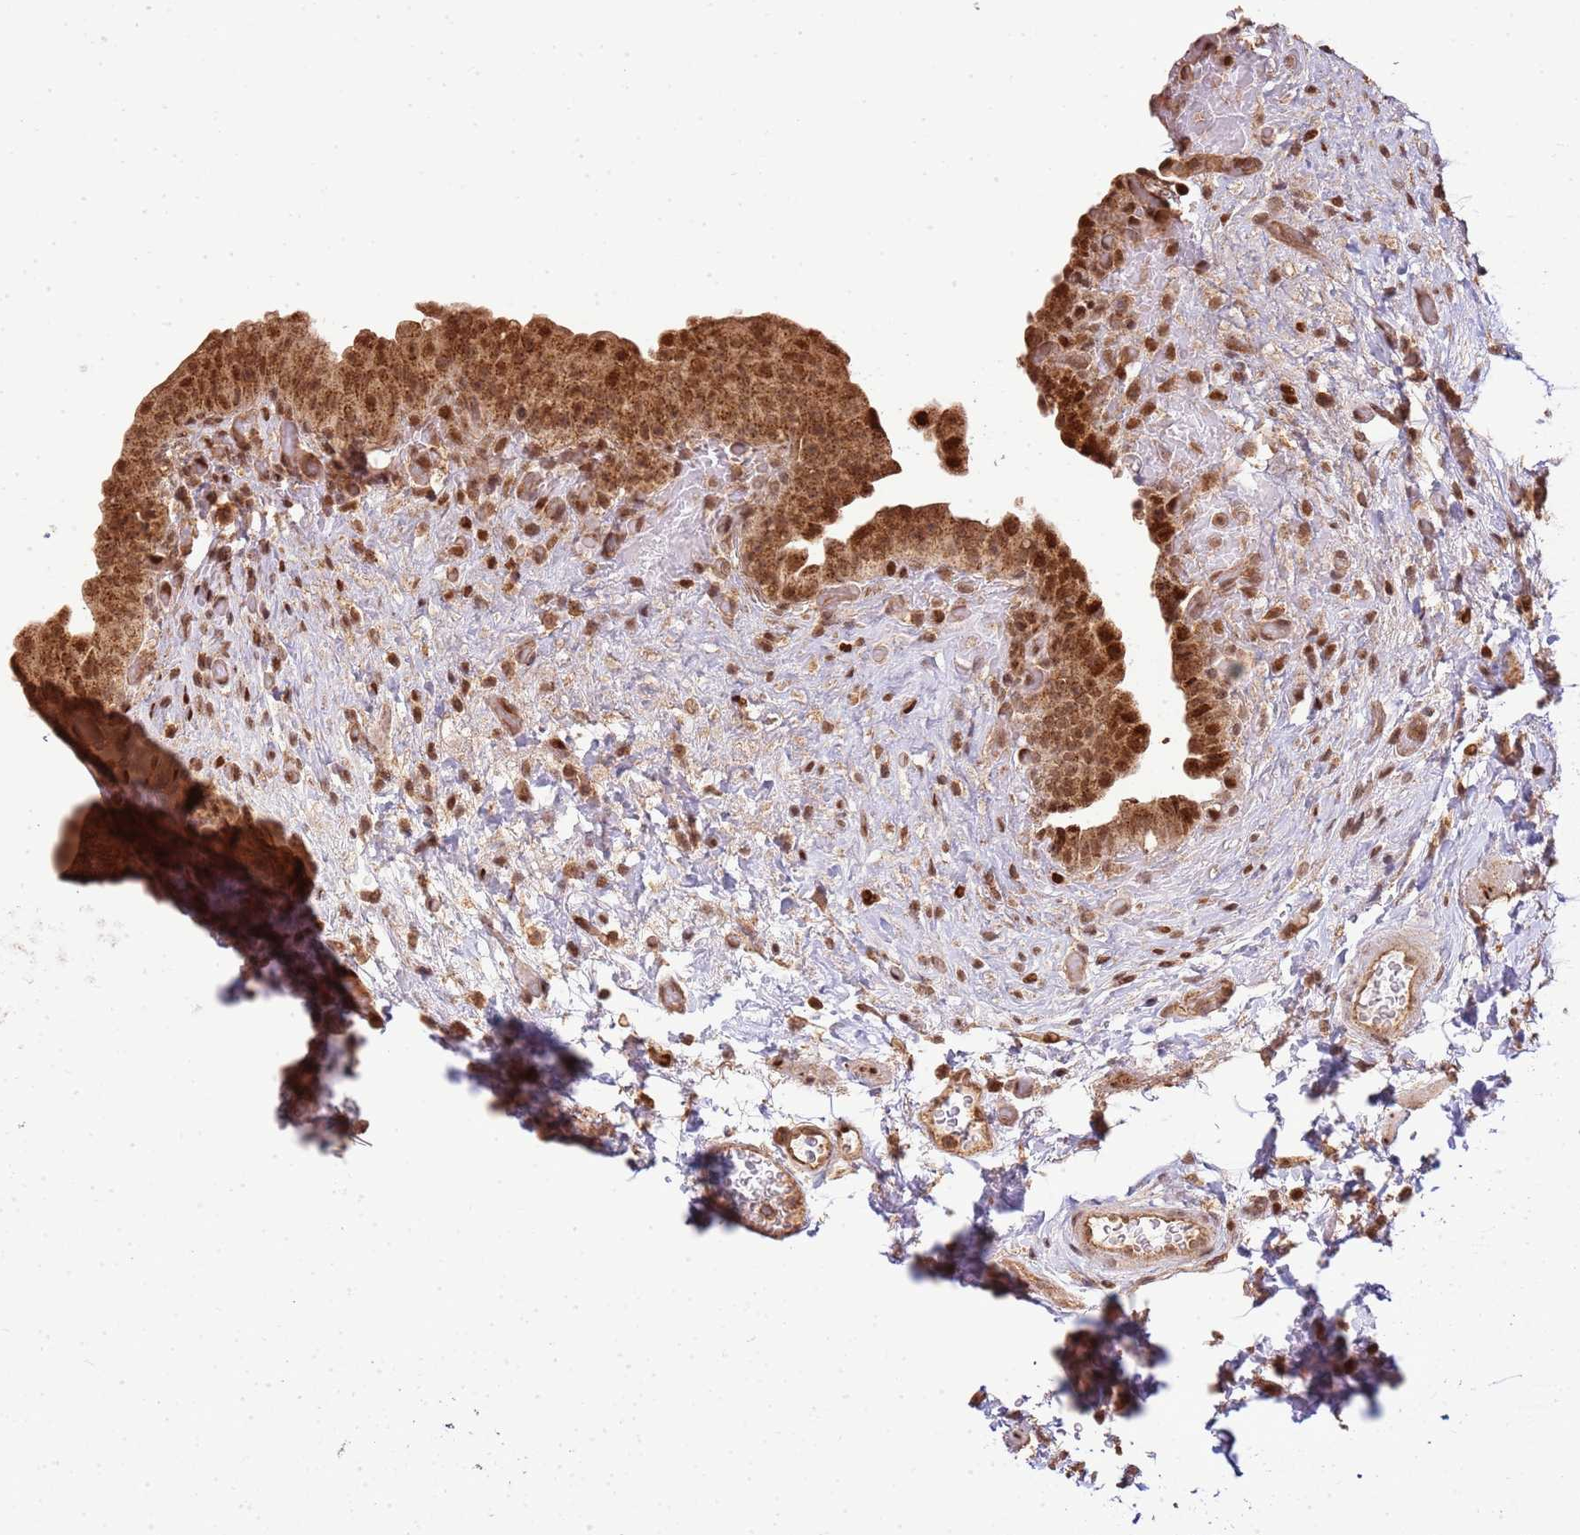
{"staining": {"intensity": "strong", "quantity": ">75%", "location": "cytoplasmic/membranous,nuclear"}, "tissue": "urinary bladder", "cell_type": "Urothelial cells", "image_type": "normal", "snomed": [{"axis": "morphology", "description": "Normal tissue, NOS"}, {"axis": "topography", "description": "Urinary bladder"}], "caption": "IHC of benign human urinary bladder displays high levels of strong cytoplasmic/membranous,nuclear expression in about >75% of urothelial cells.", "gene": "PEX14", "patient": {"sex": "male", "age": 69}}